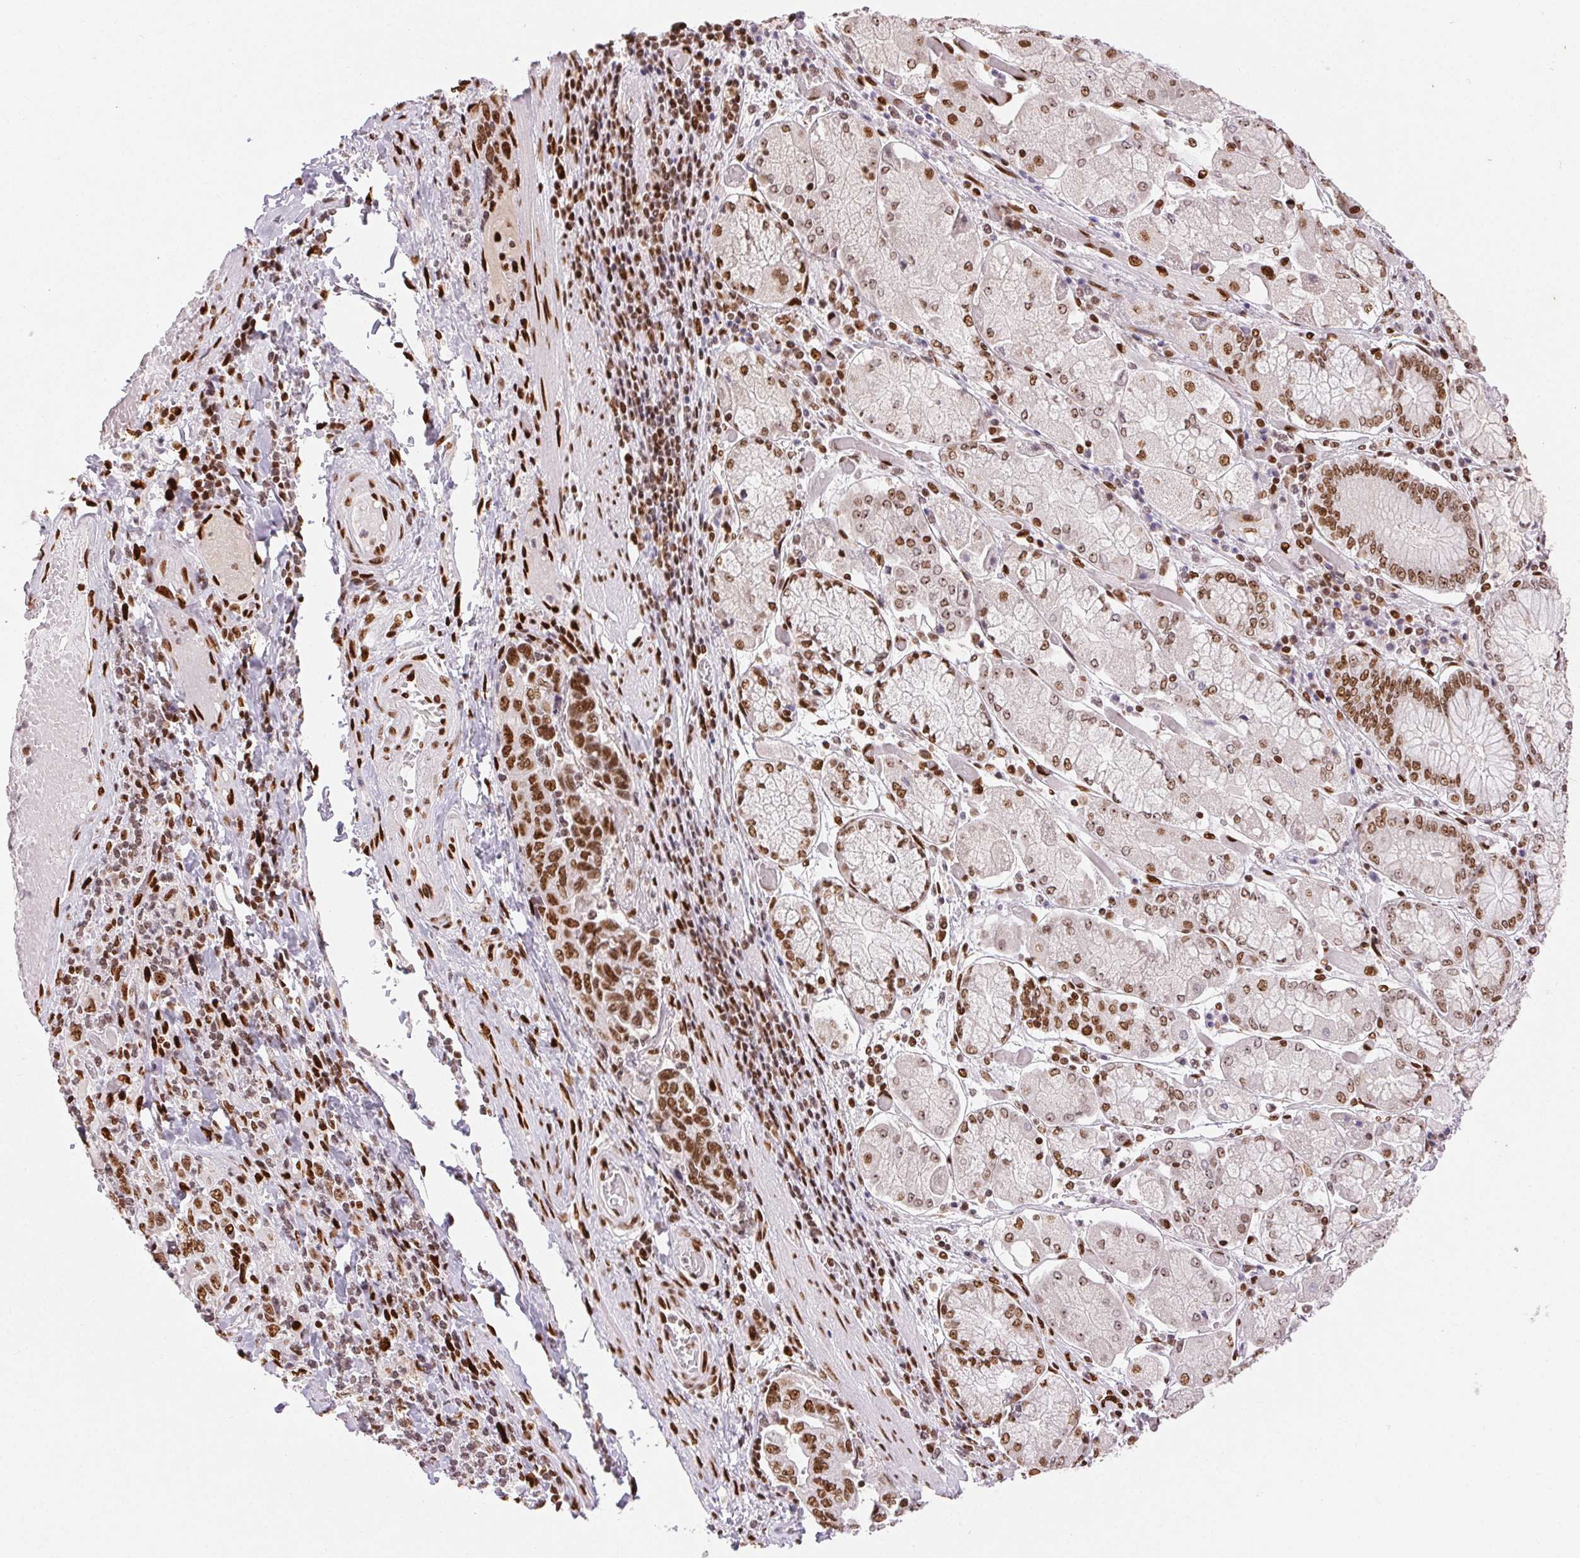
{"staining": {"intensity": "moderate", "quantity": ">75%", "location": "nuclear"}, "tissue": "stomach cancer", "cell_type": "Tumor cells", "image_type": "cancer", "snomed": [{"axis": "morphology", "description": "Adenocarcinoma, NOS"}, {"axis": "topography", "description": "Stomach, upper"}, {"axis": "topography", "description": "Stomach"}], "caption": "Stomach adenocarcinoma stained with DAB (3,3'-diaminobenzidine) immunohistochemistry (IHC) shows medium levels of moderate nuclear staining in approximately >75% of tumor cells.", "gene": "ZNF80", "patient": {"sex": "male", "age": 62}}